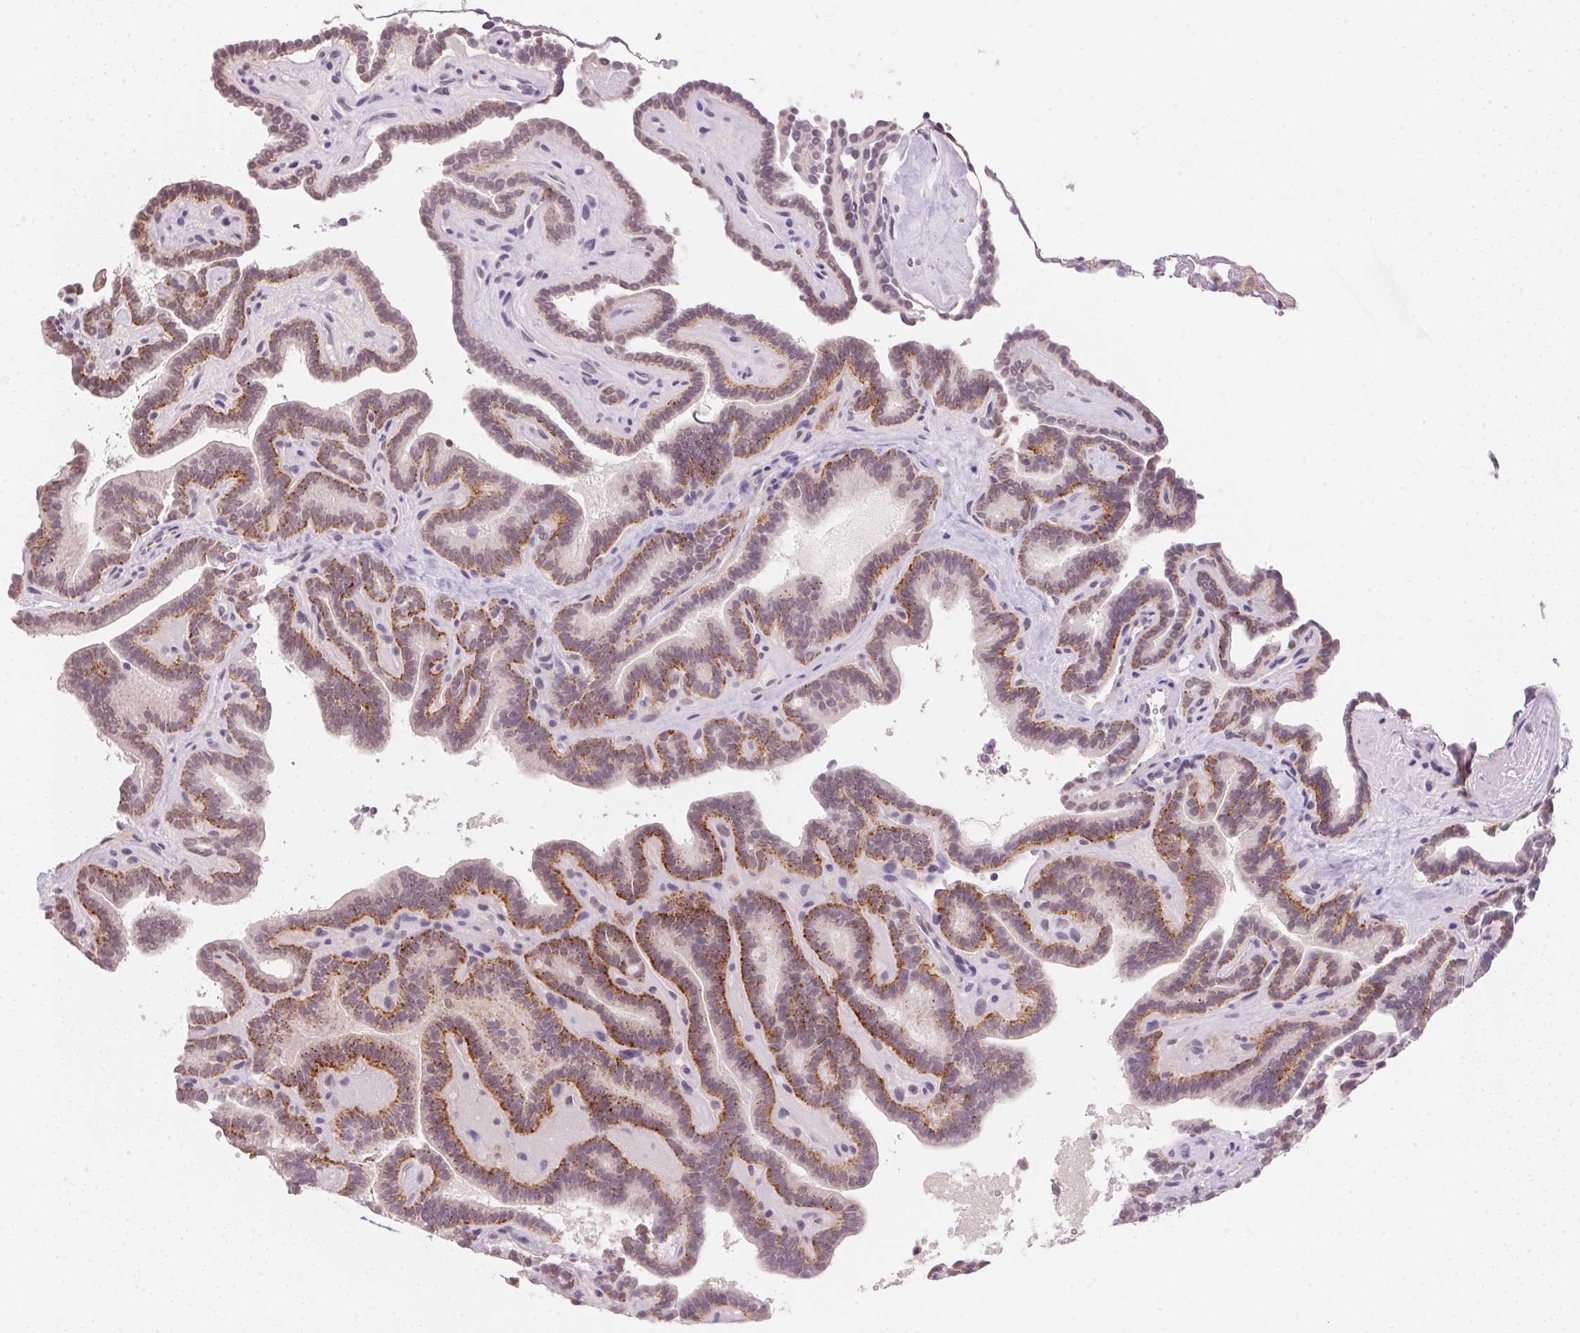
{"staining": {"intensity": "moderate", "quantity": ">75%", "location": "cytoplasmic/membranous"}, "tissue": "thyroid cancer", "cell_type": "Tumor cells", "image_type": "cancer", "snomed": [{"axis": "morphology", "description": "Papillary adenocarcinoma, NOS"}, {"axis": "topography", "description": "Thyroid gland"}], "caption": "A high-resolution micrograph shows IHC staining of thyroid papillary adenocarcinoma, which demonstrates moderate cytoplasmic/membranous expression in about >75% of tumor cells.", "gene": "FNDC4", "patient": {"sex": "female", "age": 21}}